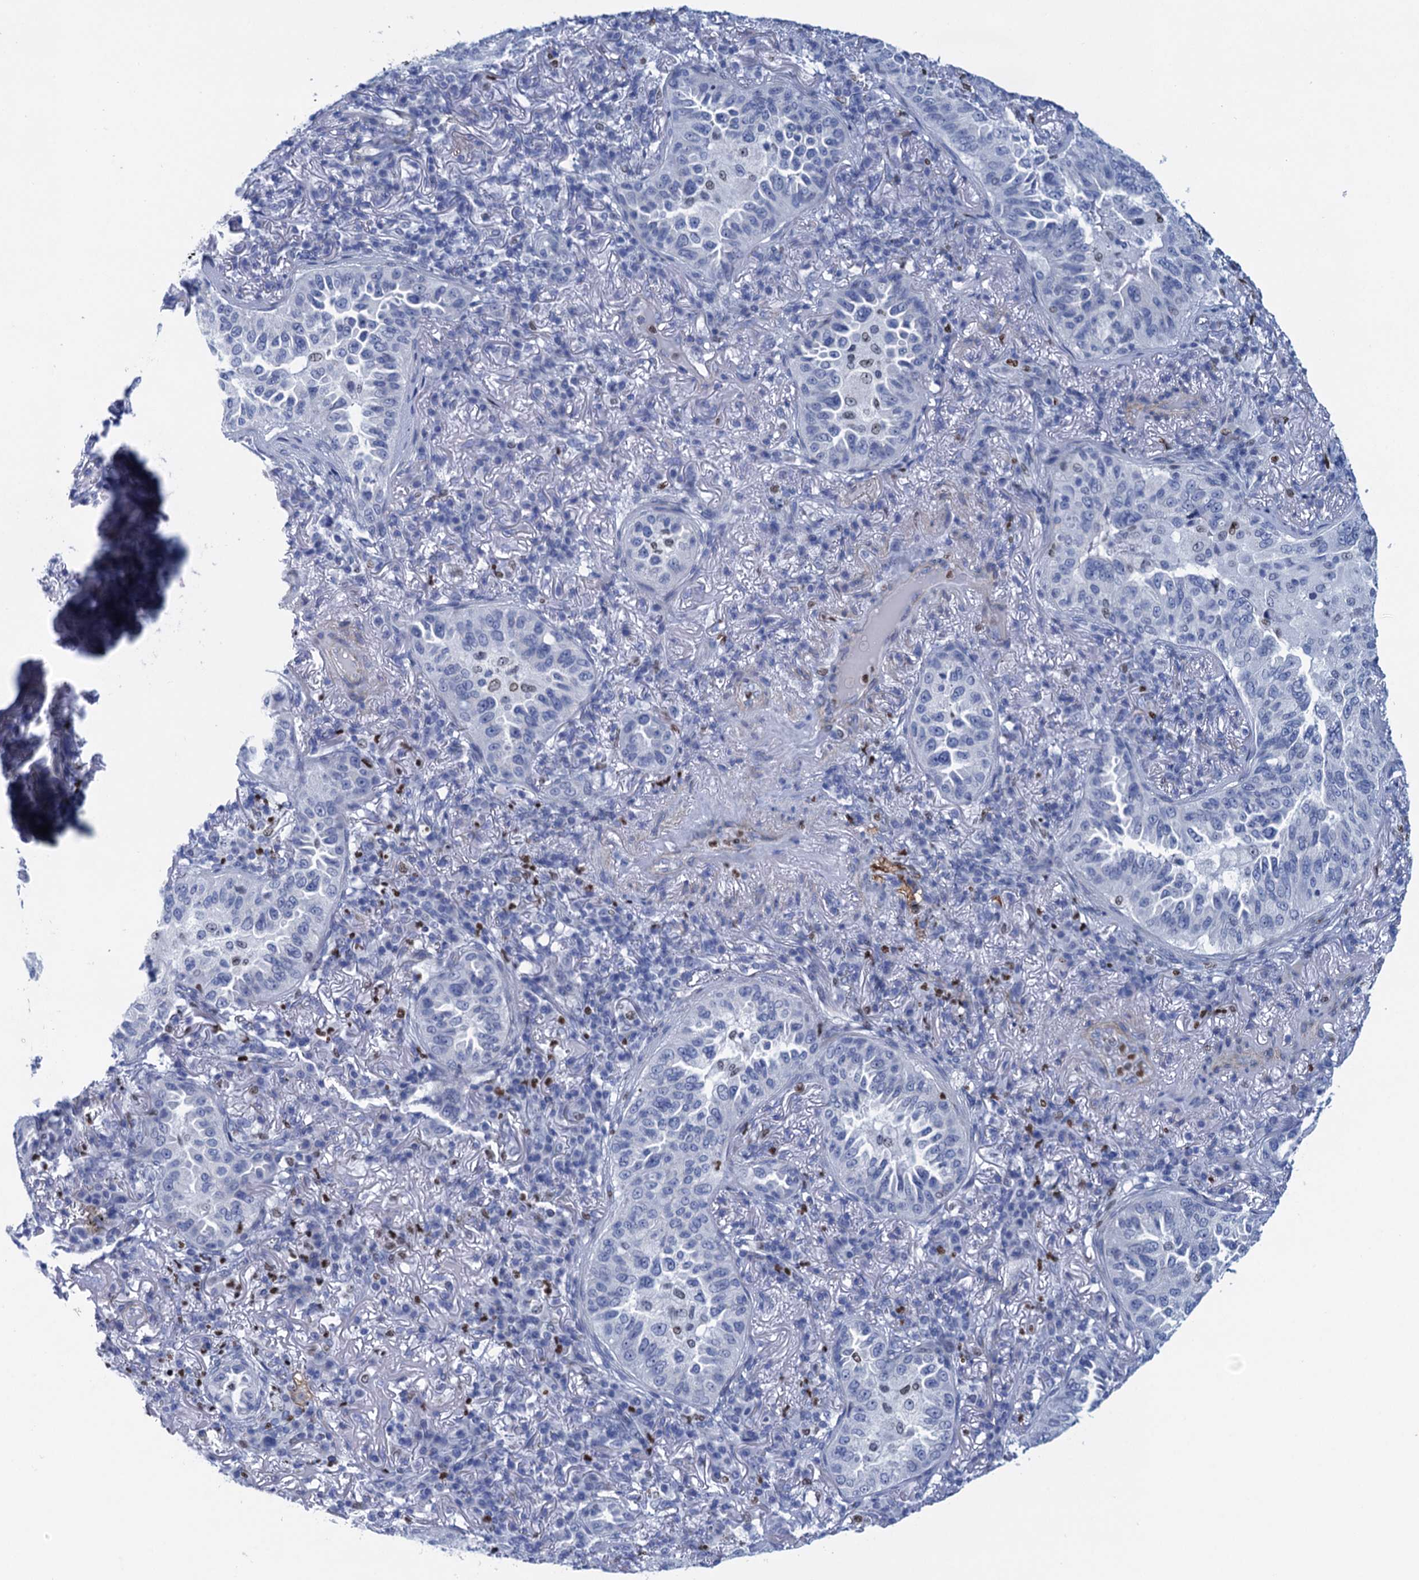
{"staining": {"intensity": "negative", "quantity": "none", "location": "none"}, "tissue": "lung cancer", "cell_type": "Tumor cells", "image_type": "cancer", "snomed": [{"axis": "morphology", "description": "Adenocarcinoma, NOS"}, {"axis": "topography", "description": "Lung"}], "caption": "Tumor cells are negative for protein expression in human lung cancer.", "gene": "RHCG", "patient": {"sex": "female", "age": 69}}